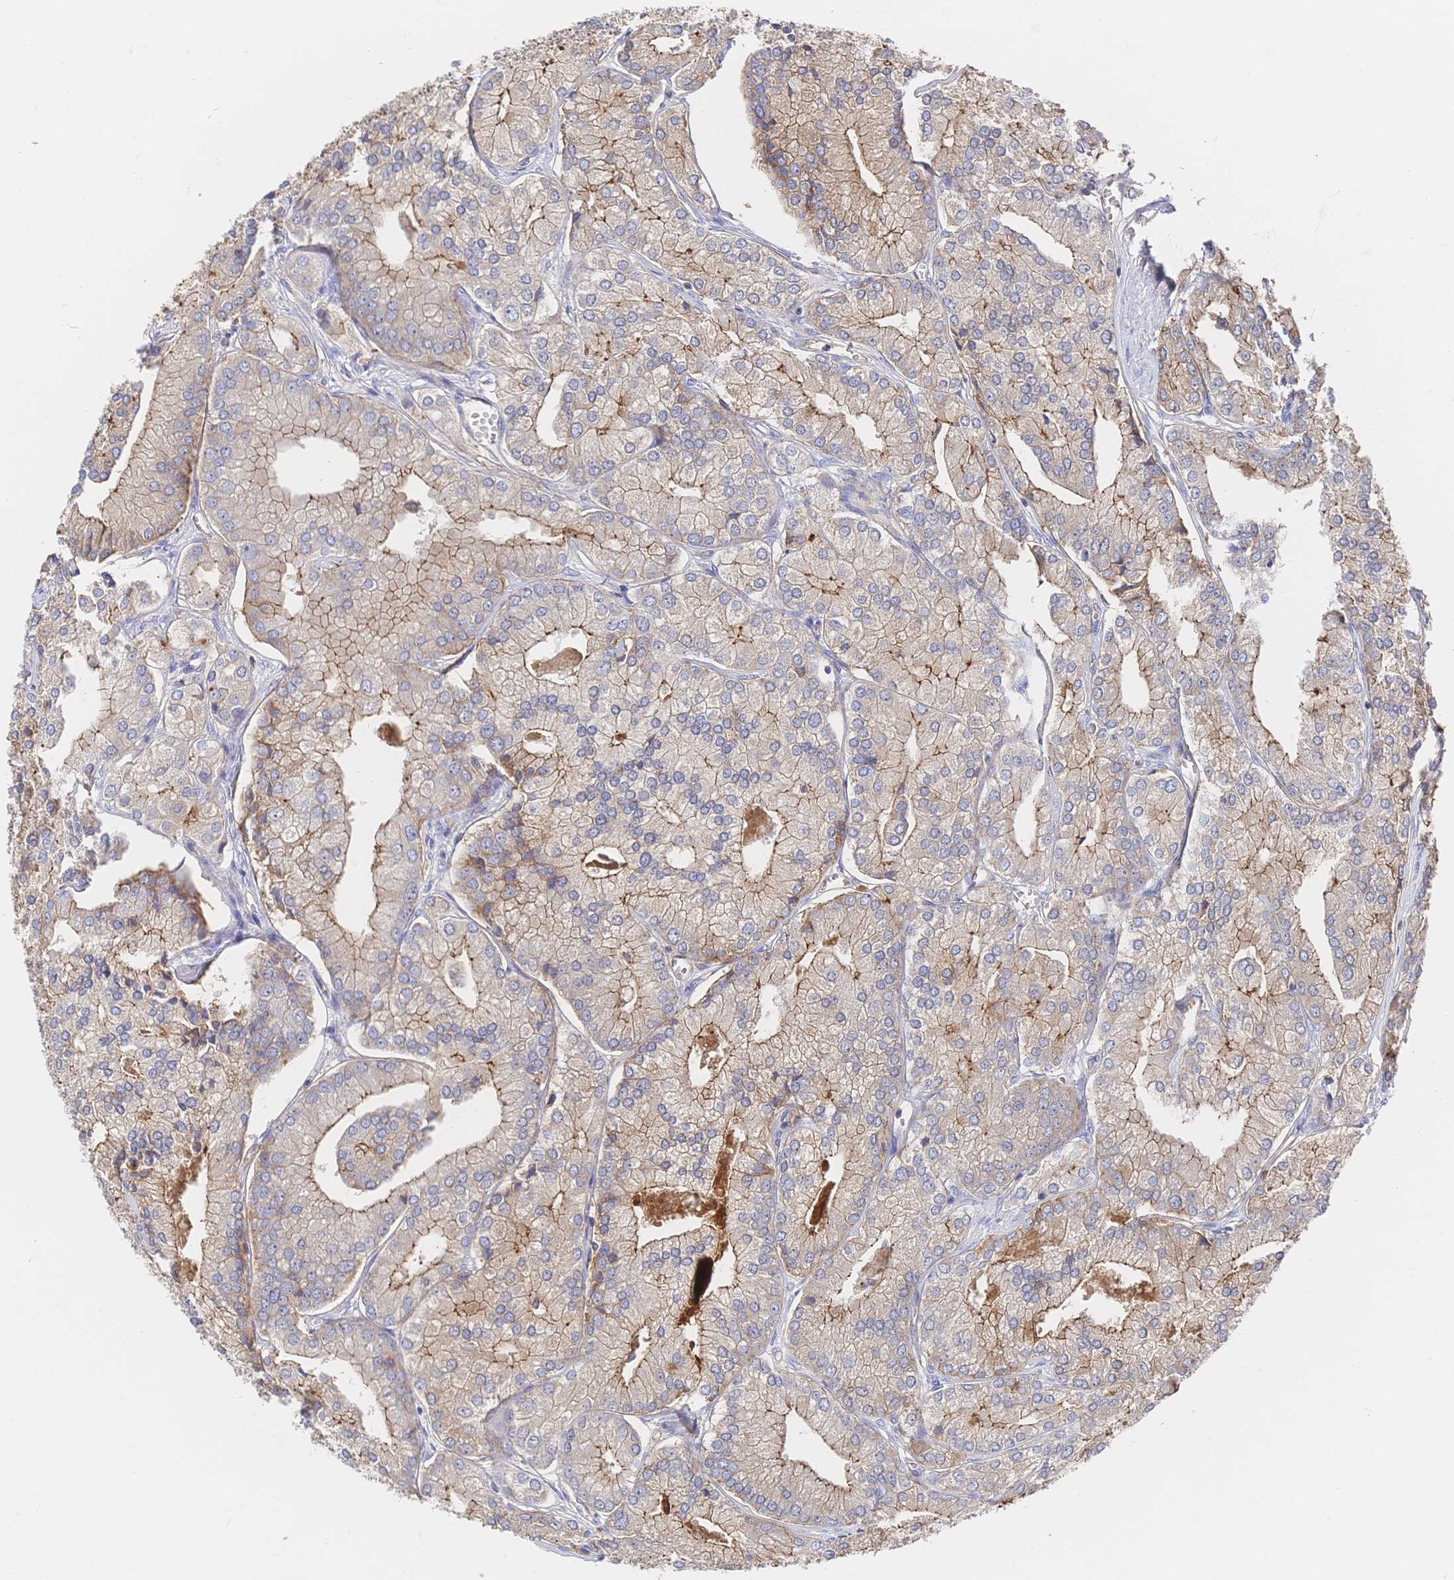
{"staining": {"intensity": "moderate", "quantity": "25%-75%", "location": "cytoplasmic/membranous"}, "tissue": "prostate cancer", "cell_type": "Tumor cells", "image_type": "cancer", "snomed": [{"axis": "morphology", "description": "Adenocarcinoma, High grade"}, {"axis": "topography", "description": "Prostate"}], "caption": "A histopathology image of prostate cancer stained for a protein exhibits moderate cytoplasmic/membranous brown staining in tumor cells.", "gene": "F11R", "patient": {"sex": "male", "age": 61}}